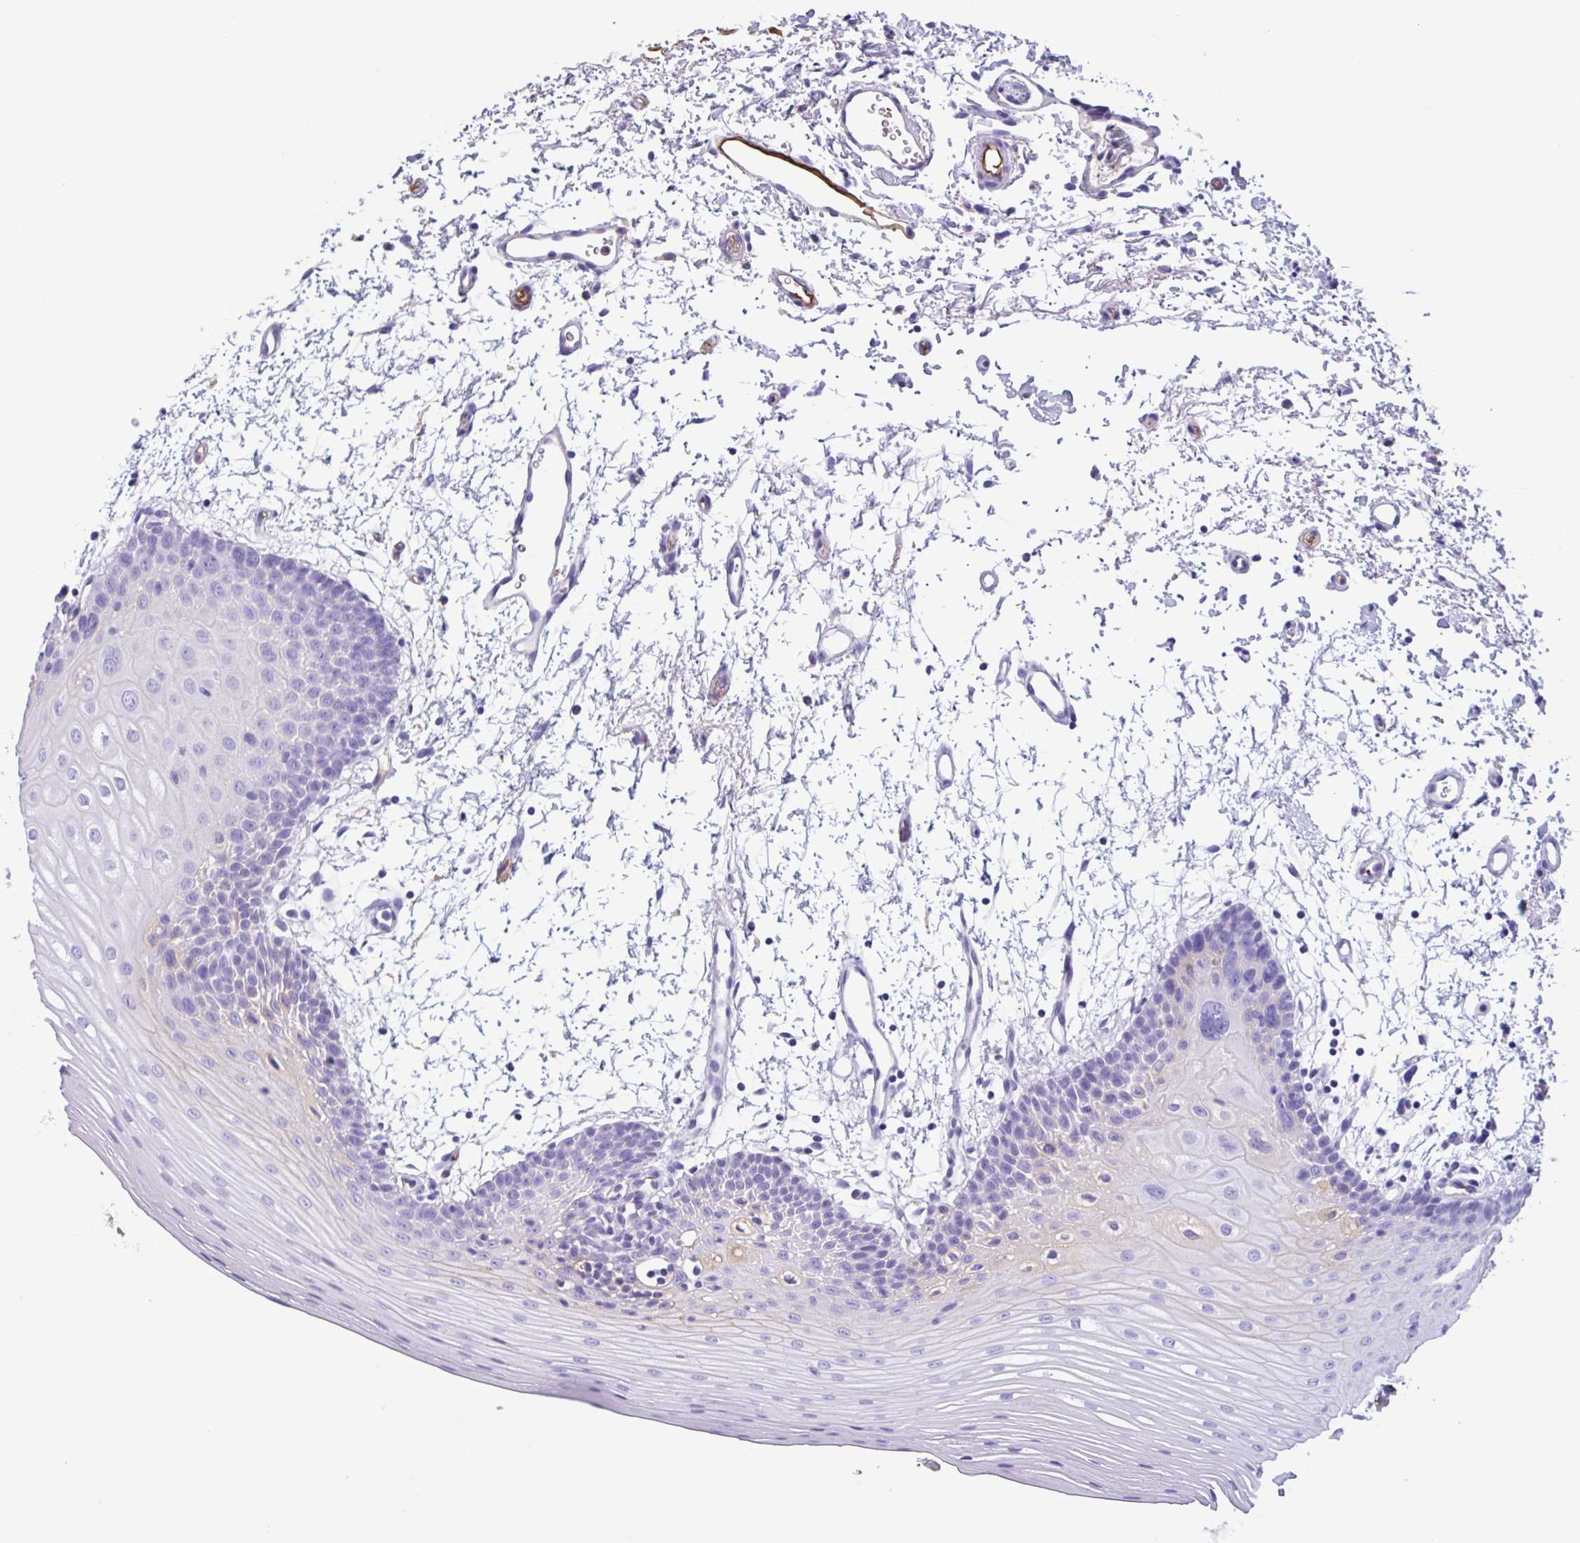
{"staining": {"intensity": "weak", "quantity": "<25%", "location": "cytoplasmic/membranous"}, "tissue": "oral mucosa", "cell_type": "Squamous epithelial cells", "image_type": "normal", "snomed": [{"axis": "morphology", "description": "Normal tissue, NOS"}, {"axis": "topography", "description": "Oral tissue"}], "caption": "Immunohistochemistry image of benign oral mucosa stained for a protein (brown), which displays no staining in squamous epithelial cells. (DAB IHC visualized using brightfield microscopy, high magnification).", "gene": "LARGE2", "patient": {"sex": "female", "age": 81}}